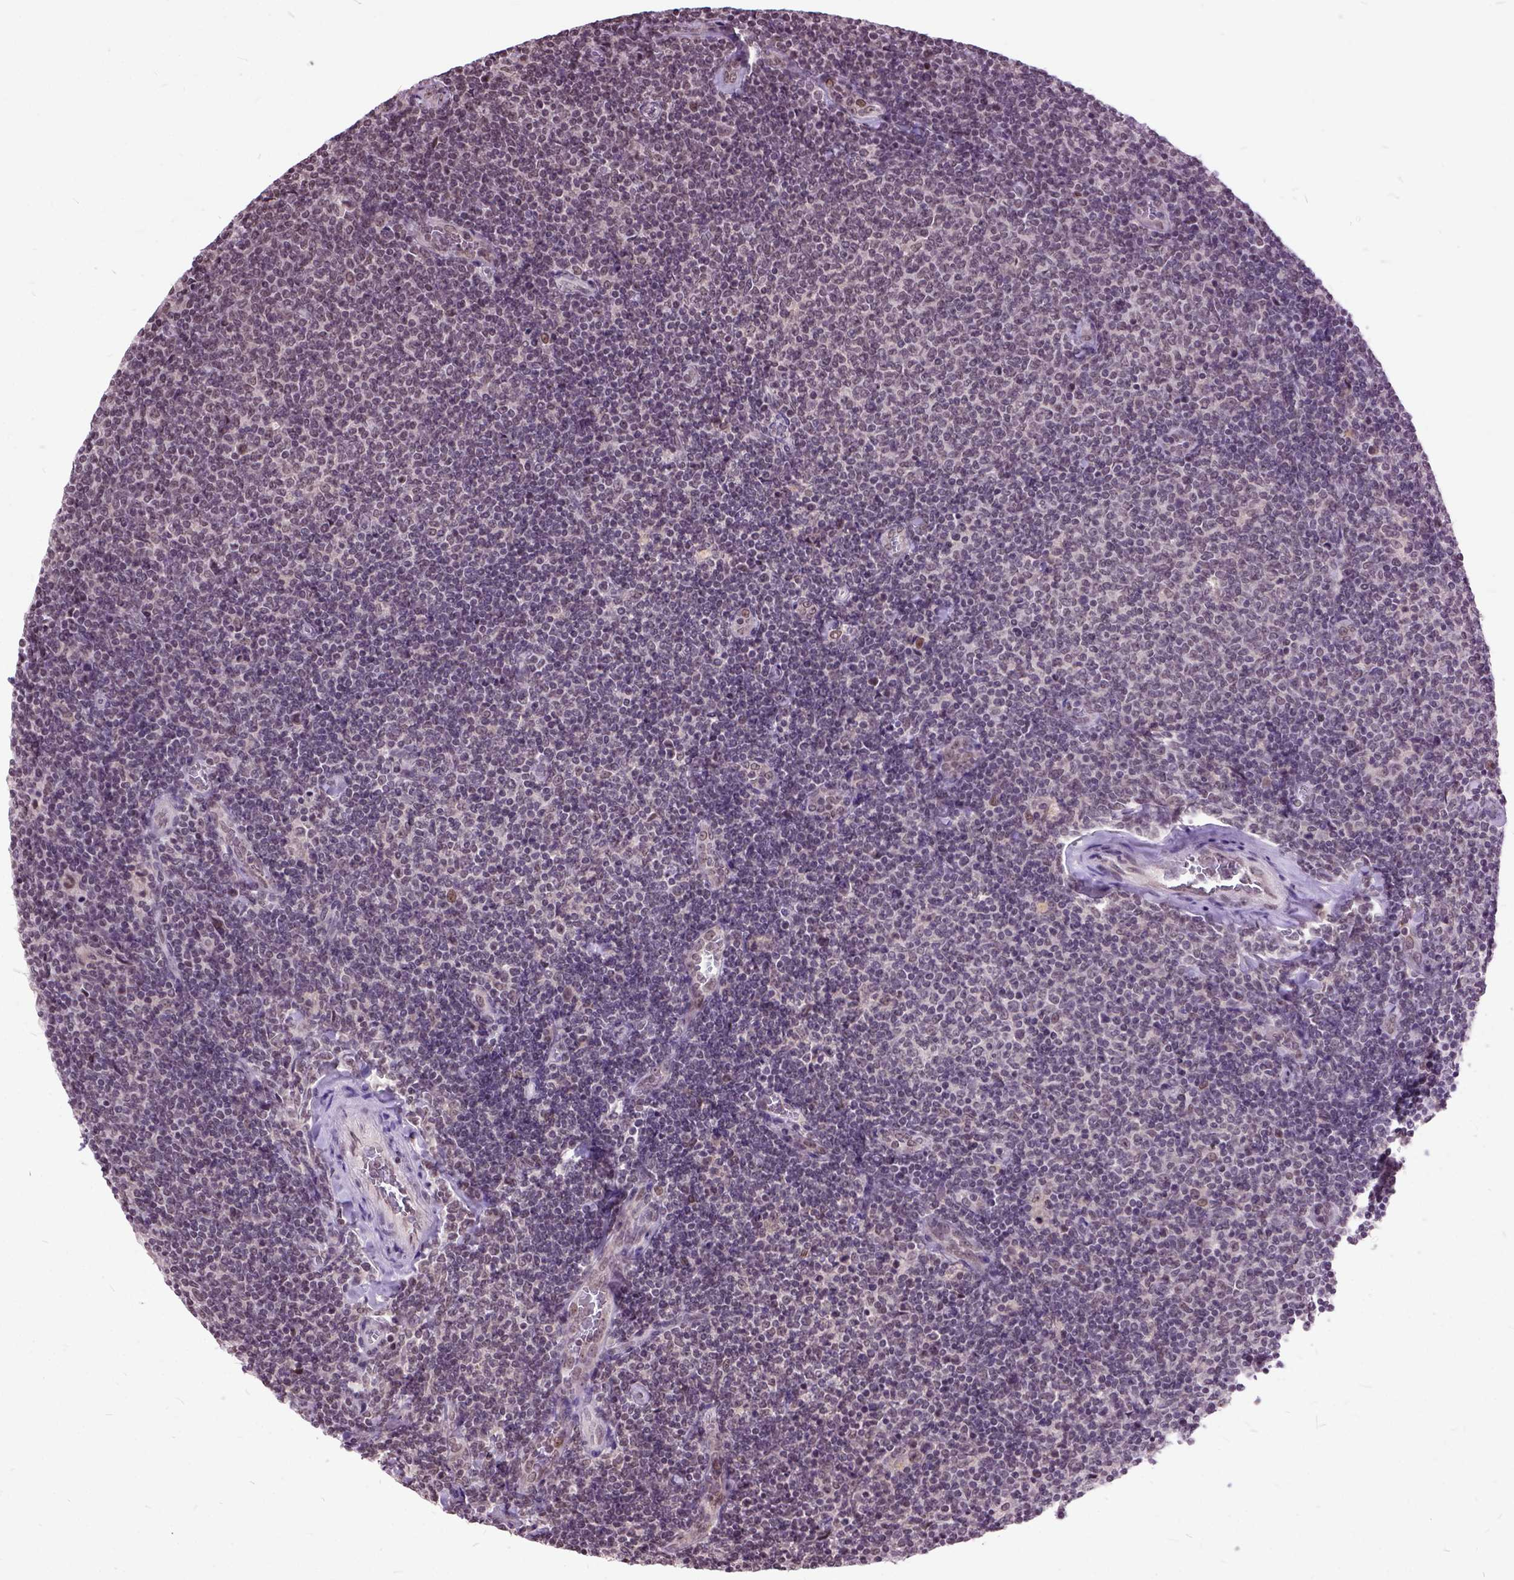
{"staining": {"intensity": "negative", "quantity": "none", "location": "none"}, "tissue": "lymphoma", "cell_type": "Tumor cells", "image_type": "cancer", "snomed": [{"axis": "morphology", "description": "Malignant lymphoma, non-Hodgkin's type, Low grade"}, {"axis": "topography", "description": "Lymph node"}], "caption": "The IHC histopathology image has no significant expression in tumor cells of lymphoma tissue.", "gene": "ORC5", "patient": {"sex": "male", "age": 52}}